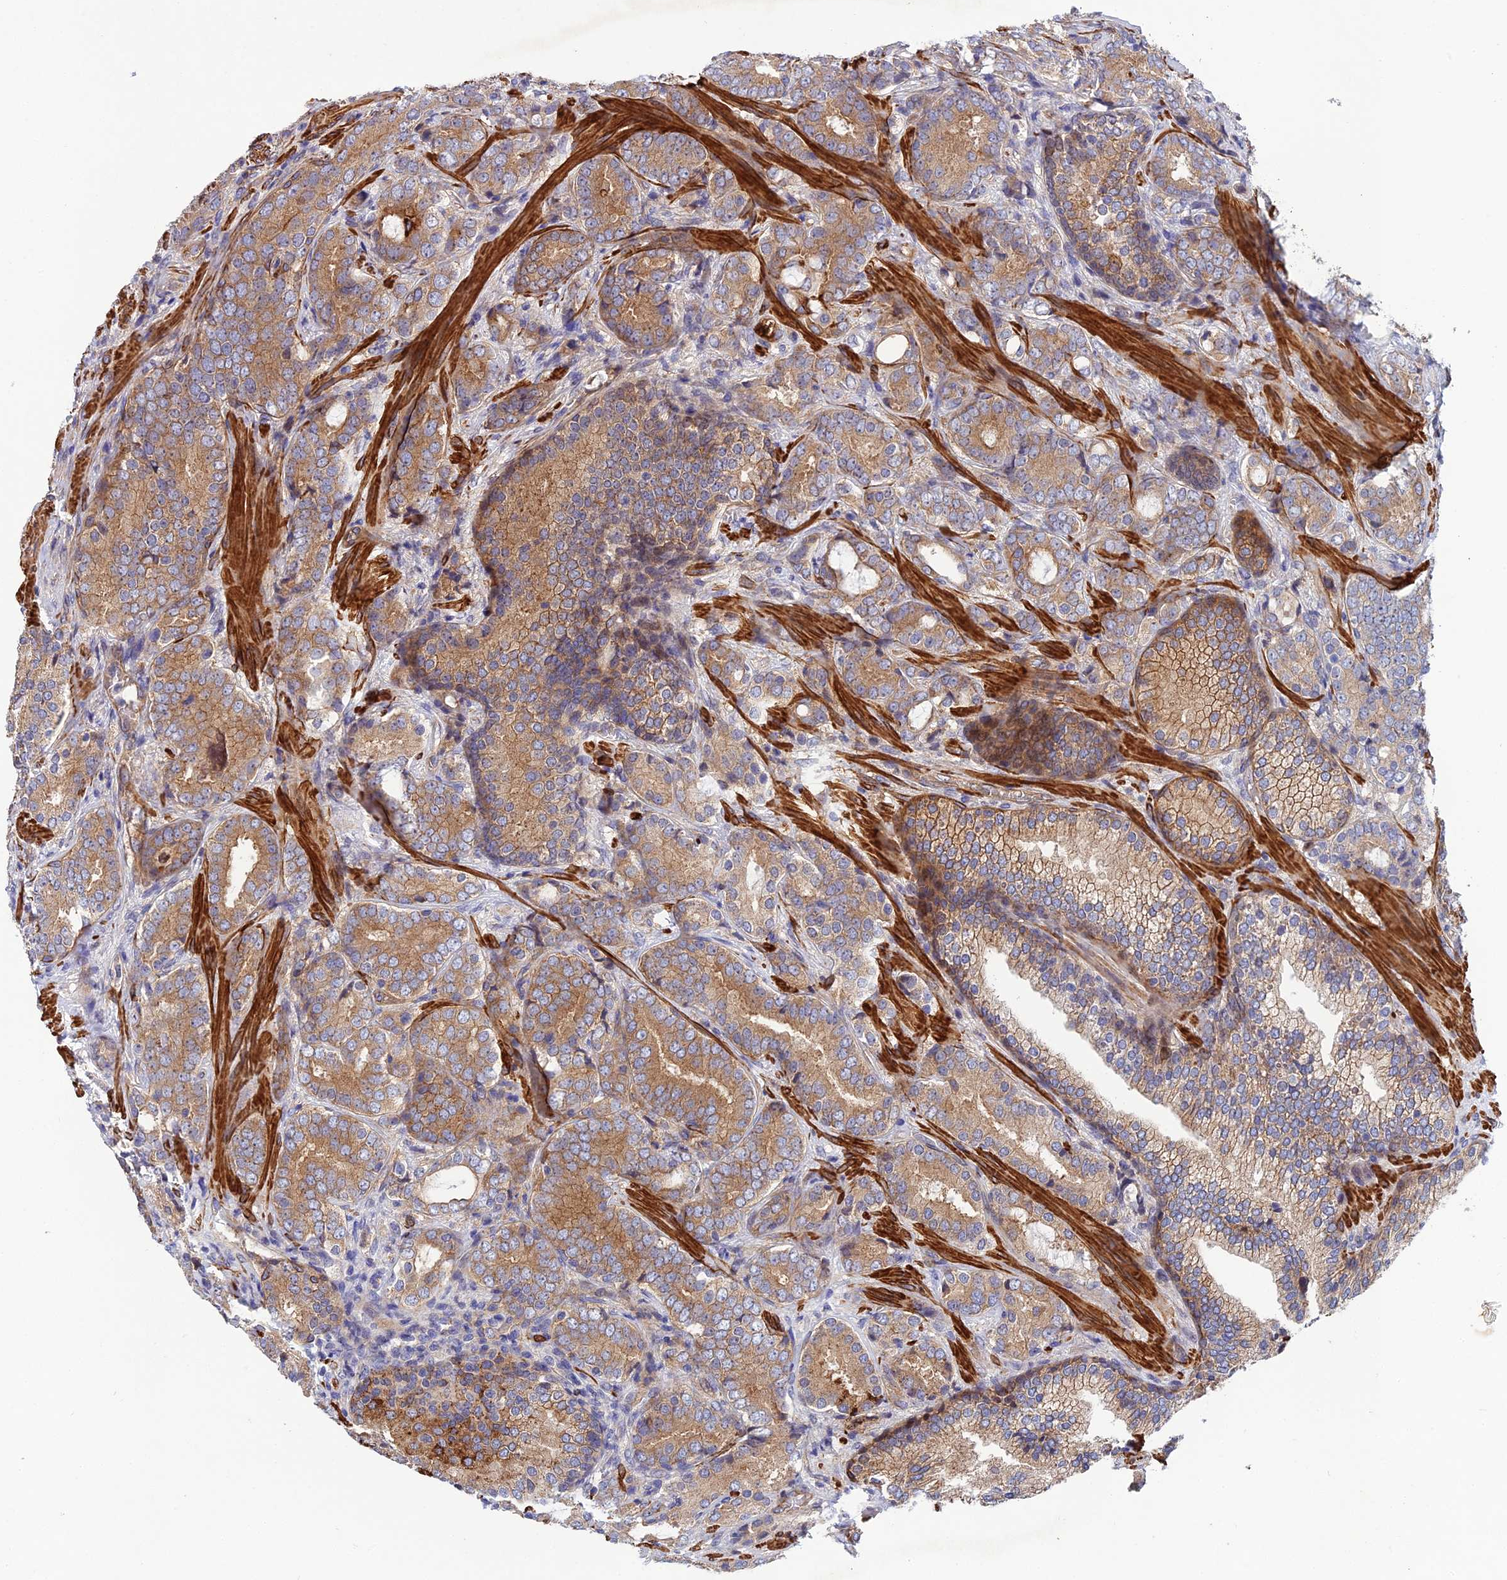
{"staining": {"intensity": "moderate", "quantity": ">75%", "location": "cytoplasmic/membranous"}, "tissue": "prostate cancer", "cell_type": "Tumor cells", "image_type": "cancer", "snomed": [{"axis": "morphology", "description": "Adenocarcinoma, Low grade"}, {"axis": "topography", "description": "Prostate"}], "caption": "An image of human prostate adenocarcinoma (low-grade) stained for a protein displays moderate cytoplasmic/membranous brown staining in tumor cells. (Brightfield microscopy of DAB IHC at high magnification).", "gene": "RALGAPA2", "patient": {"sex": "male", "age": 58}}